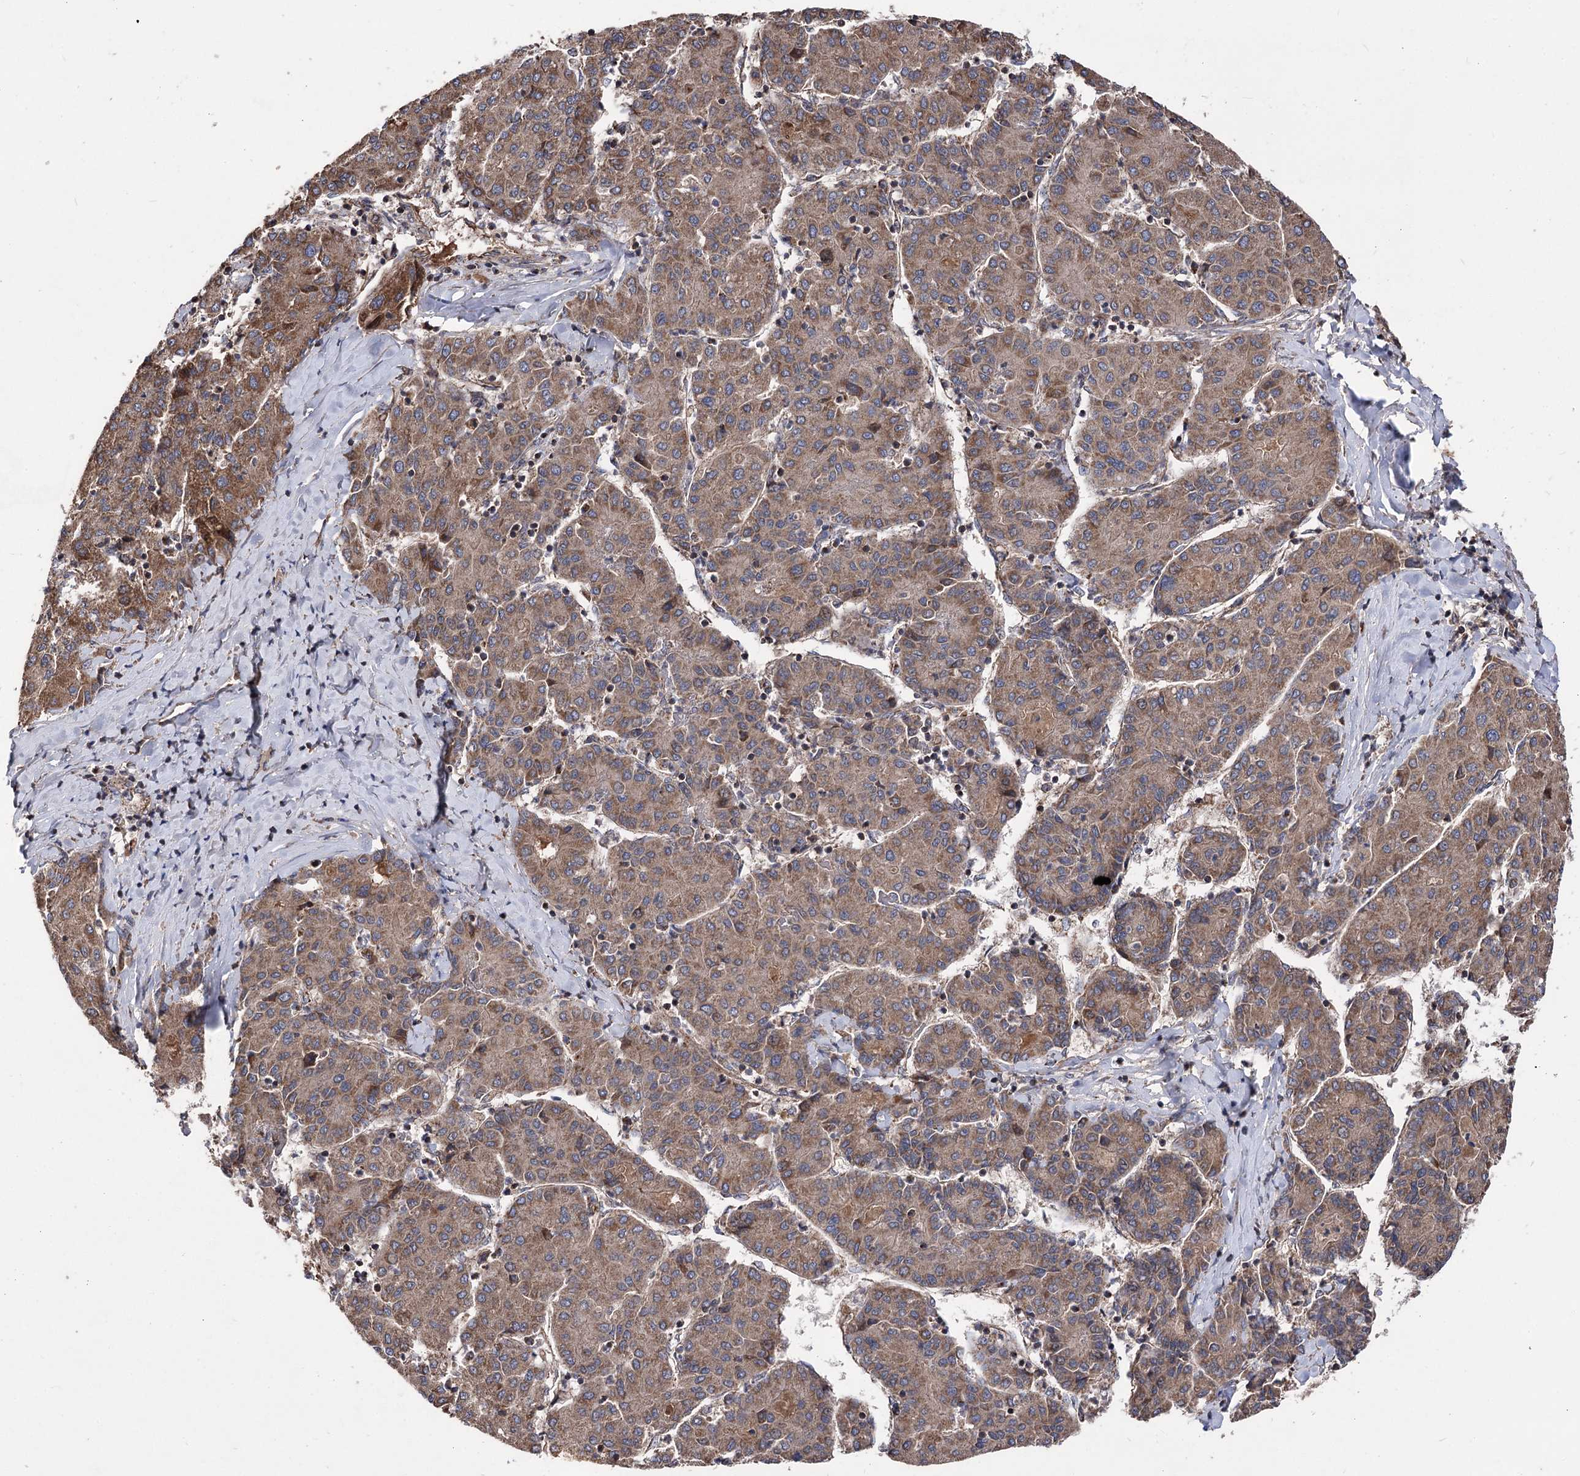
{"staining": {"intensity": "moderate", "quantity": ">75%", "location": "cytoplasmic/membranous"}, "tissue": "liver cancer", "cell_type": "Tumor cells", "image_type": "cancer", "snomed": [{"axis": "morphology", "description": "Carcinoma, Hepatocellular, NOS"}, {"axis": "topography", "description": "Liver"}], "caption": "Human hepatocellular carcinoma (liver) stained with a brown dye exhibits moderate cytoplasmic/membranous positive positivity in about >75% of tumor cells.", "gene": "RASSF3", "patient": {"sex": "male", "age": 65}}